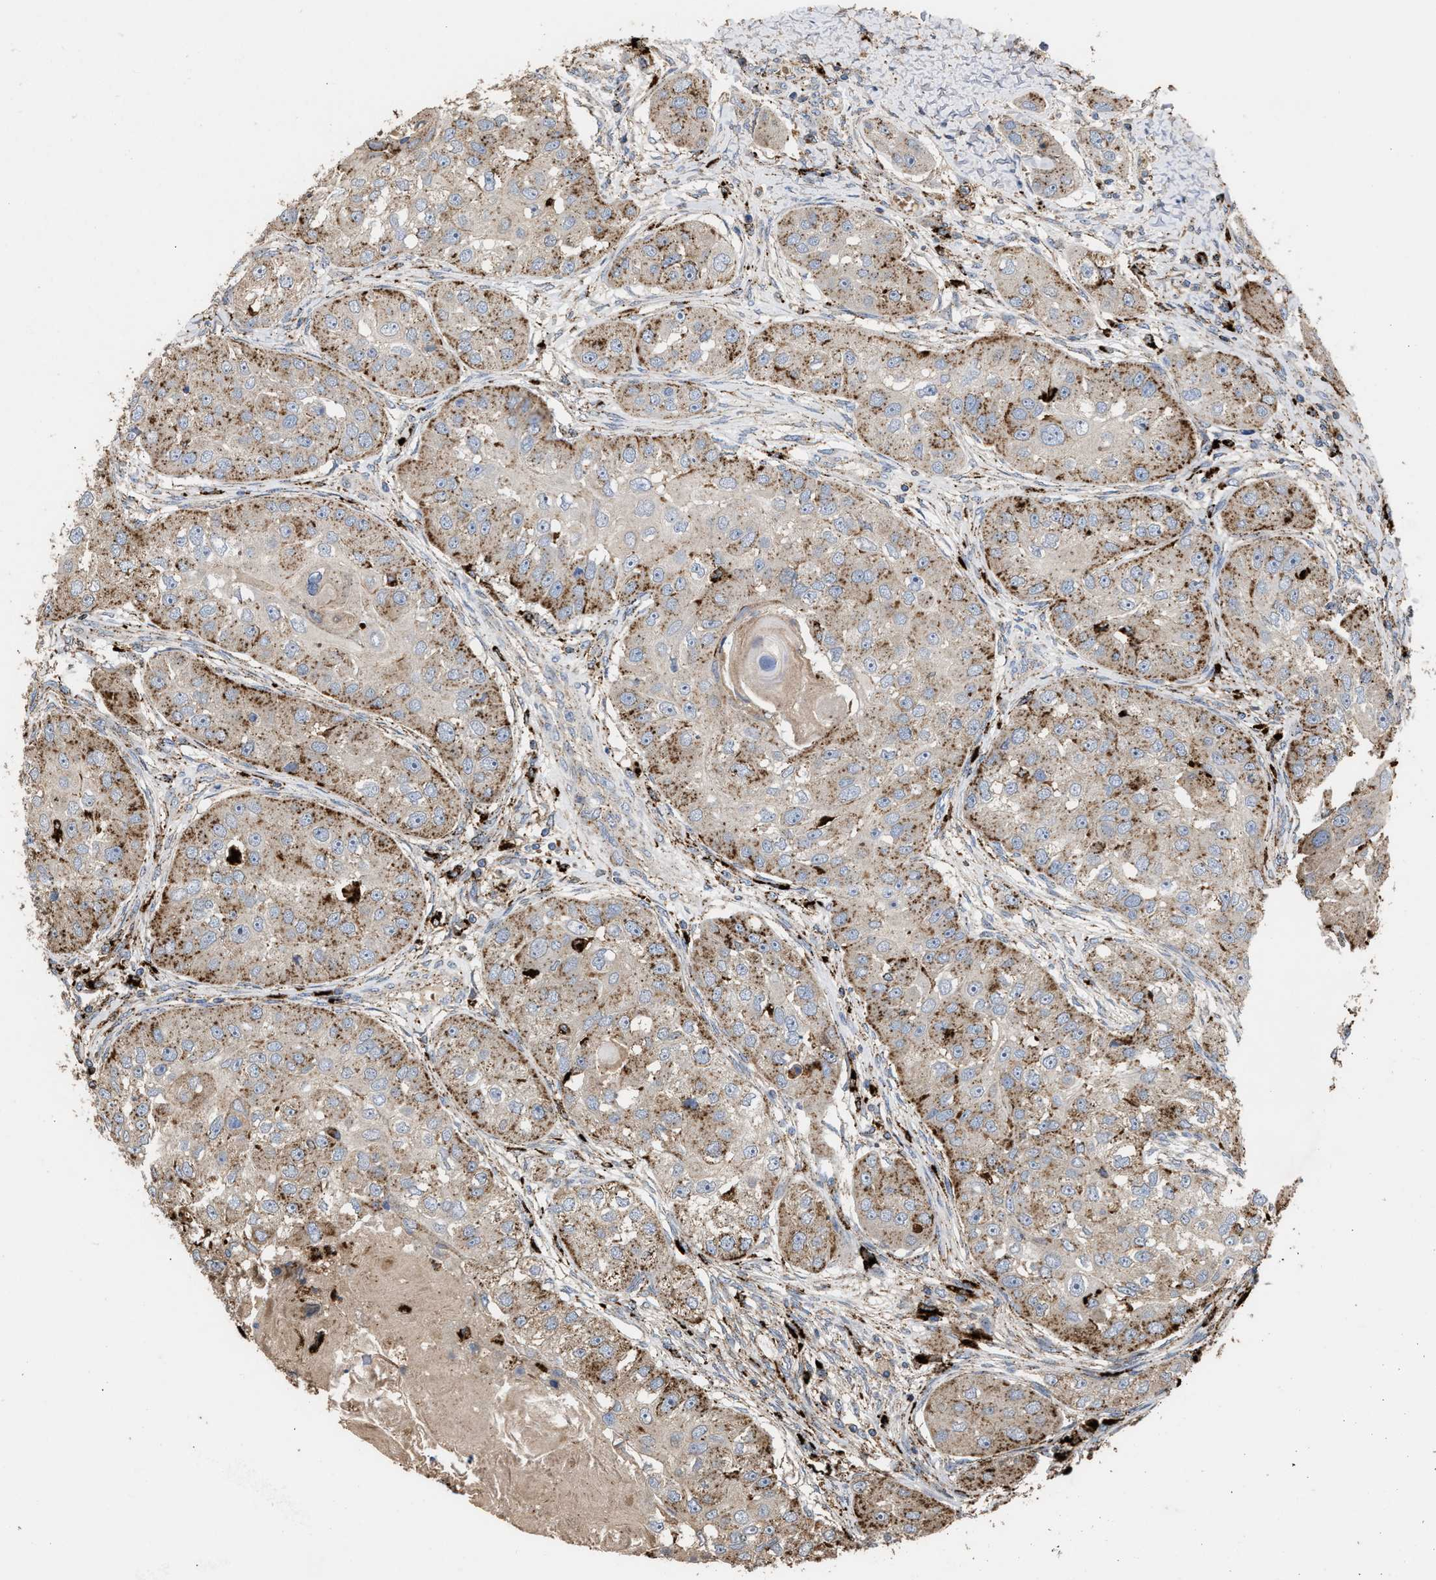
{"staining": {"intensity": "weak", "quantity": ">75%", "location": "cytoplasmic/membranous"}, "tissue": "head and neck cancer", "cell_type": "Tumor cells", "image_type": "cancer", "snomed": [{"axis": "morphology", "description": "Normal tissue, NOS"}, {"axis": "morphology", "description": "Squamous cell carcinoma, NOS"}, {"axis": "topography", "description": "Skeletal muscle"}, {"axis": "topography", "description": "Head-Neck"}], "caption": "Weak cytoplasmic/membranous positivity for a protein is seen in about >75% of tumor cells of head and neck cancer (squamous cell carcinoma) using immunohistochemistry.", "gene": "ELMO3", "patient": {"sex": "male", "age": 51}}